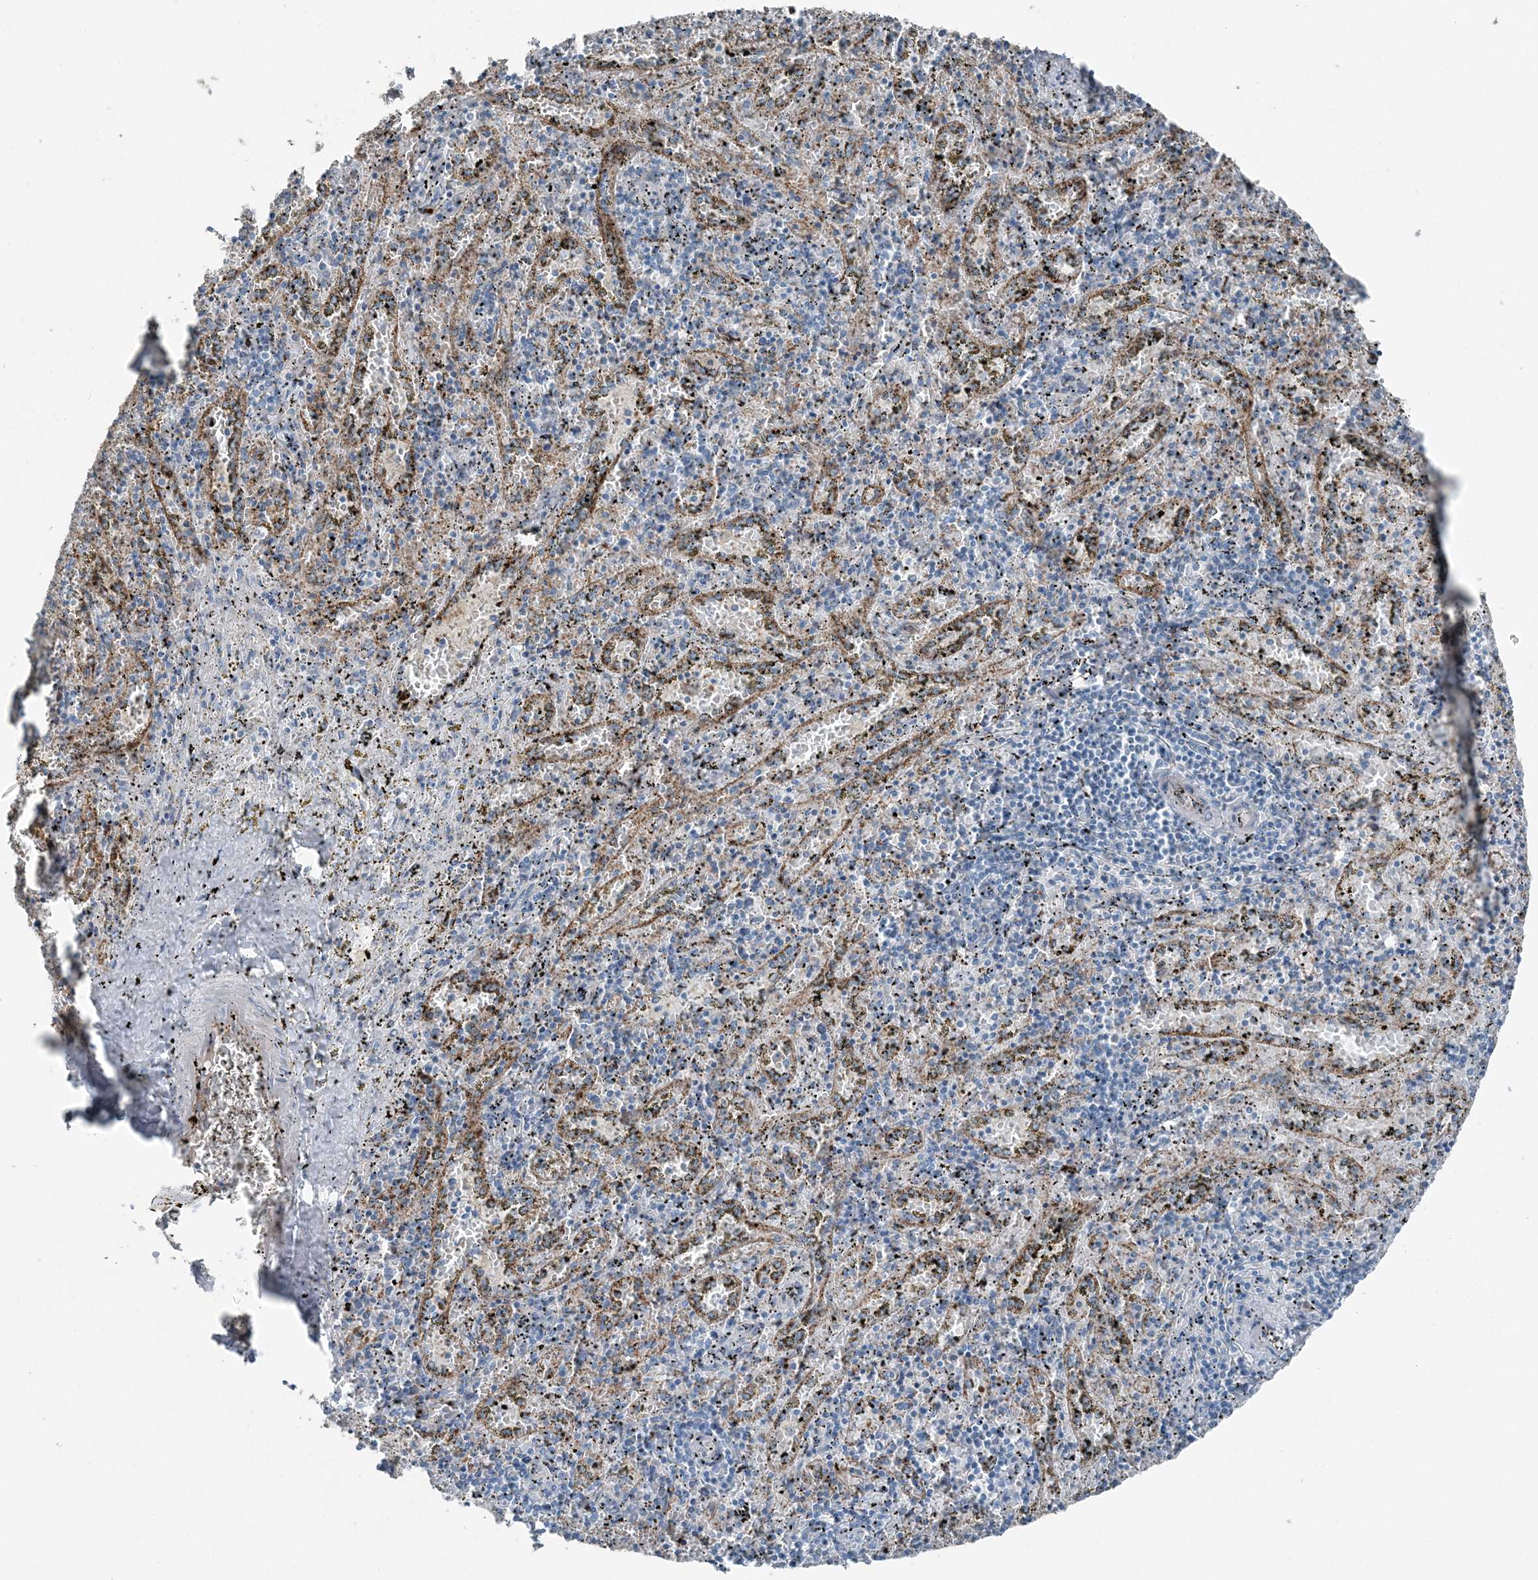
{"staining": {"intensity": "moderate", "quantity": "<25%", "location": "cytoplasmic/membranous"}, "tissue": "spleen", "cell_type": "Cells in red pulp", "image_type": "normal", "snomed": [{"axis": "morphology", "description": "Normal tissue, NOS"}, {"axis": "topography", "description": "Spleen"}], "caption": "This is an image of IHC staining of normal spleen, which shows moderate staining in the cytoplasmic/membranous of cells in red pulp.", "gene": "ELOVL7", "patient": {"sex": "male", "age": 11}}